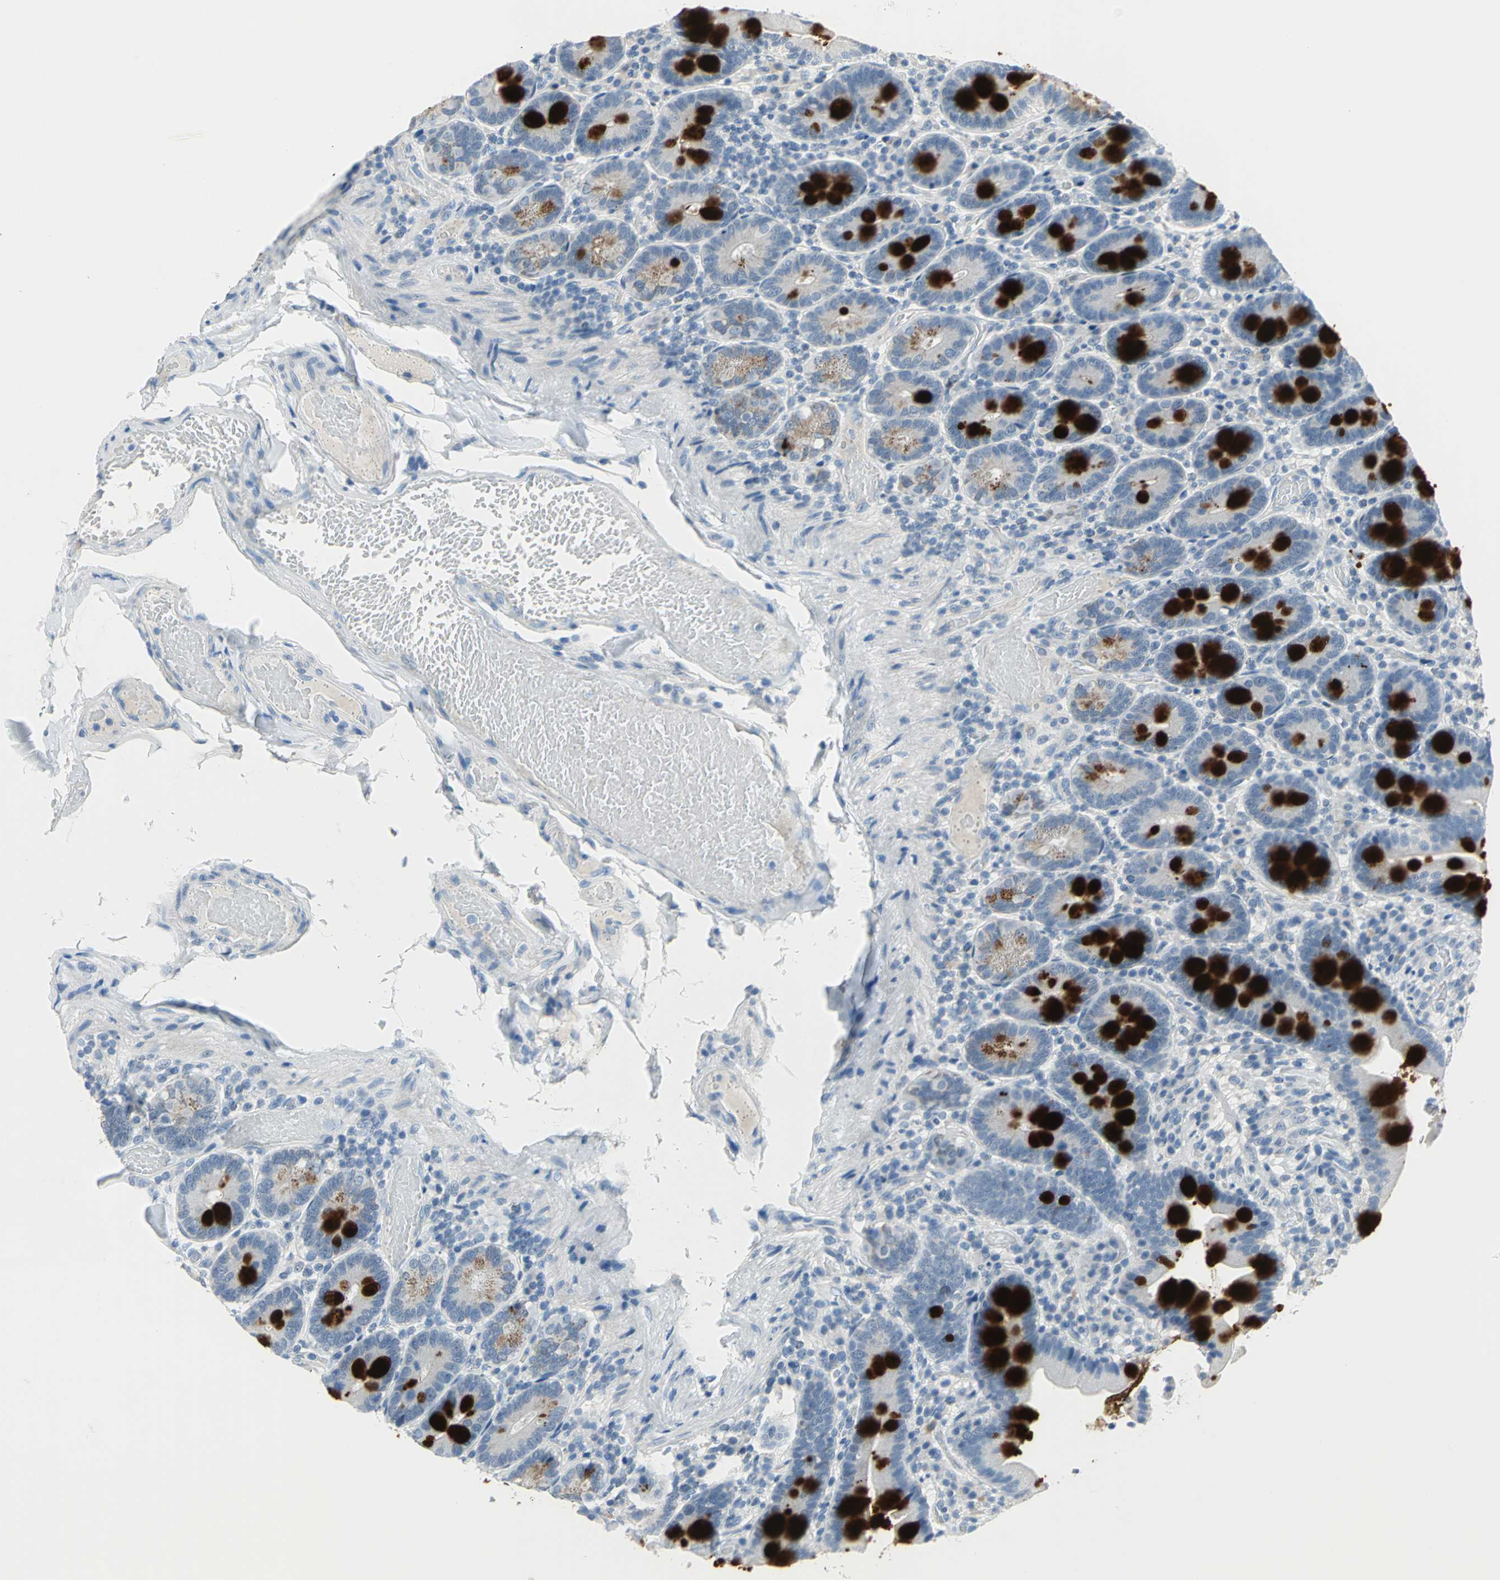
{"staining": {"intensity": "strong", "quantity": ">75%", "location": "cytoplasmic/membranous"}, "tissue": "duodenum", "cell_type": "Glandular cells", "image_type": "normal", "snomed": [{"axis": "morphology", "description": "Normal tissue, NOS"}, {"axis": "topography", "description": "Duodenum"}], "caption": "Immunohistochemistry image of unremarkable duodenum stained for a protein (brown), which shows high levels of strong cytoplasmic/membranous positivity in about >75% of glandular cells.", "gene": "MUC4", "patient": {"sex": "male", "age": 66}}